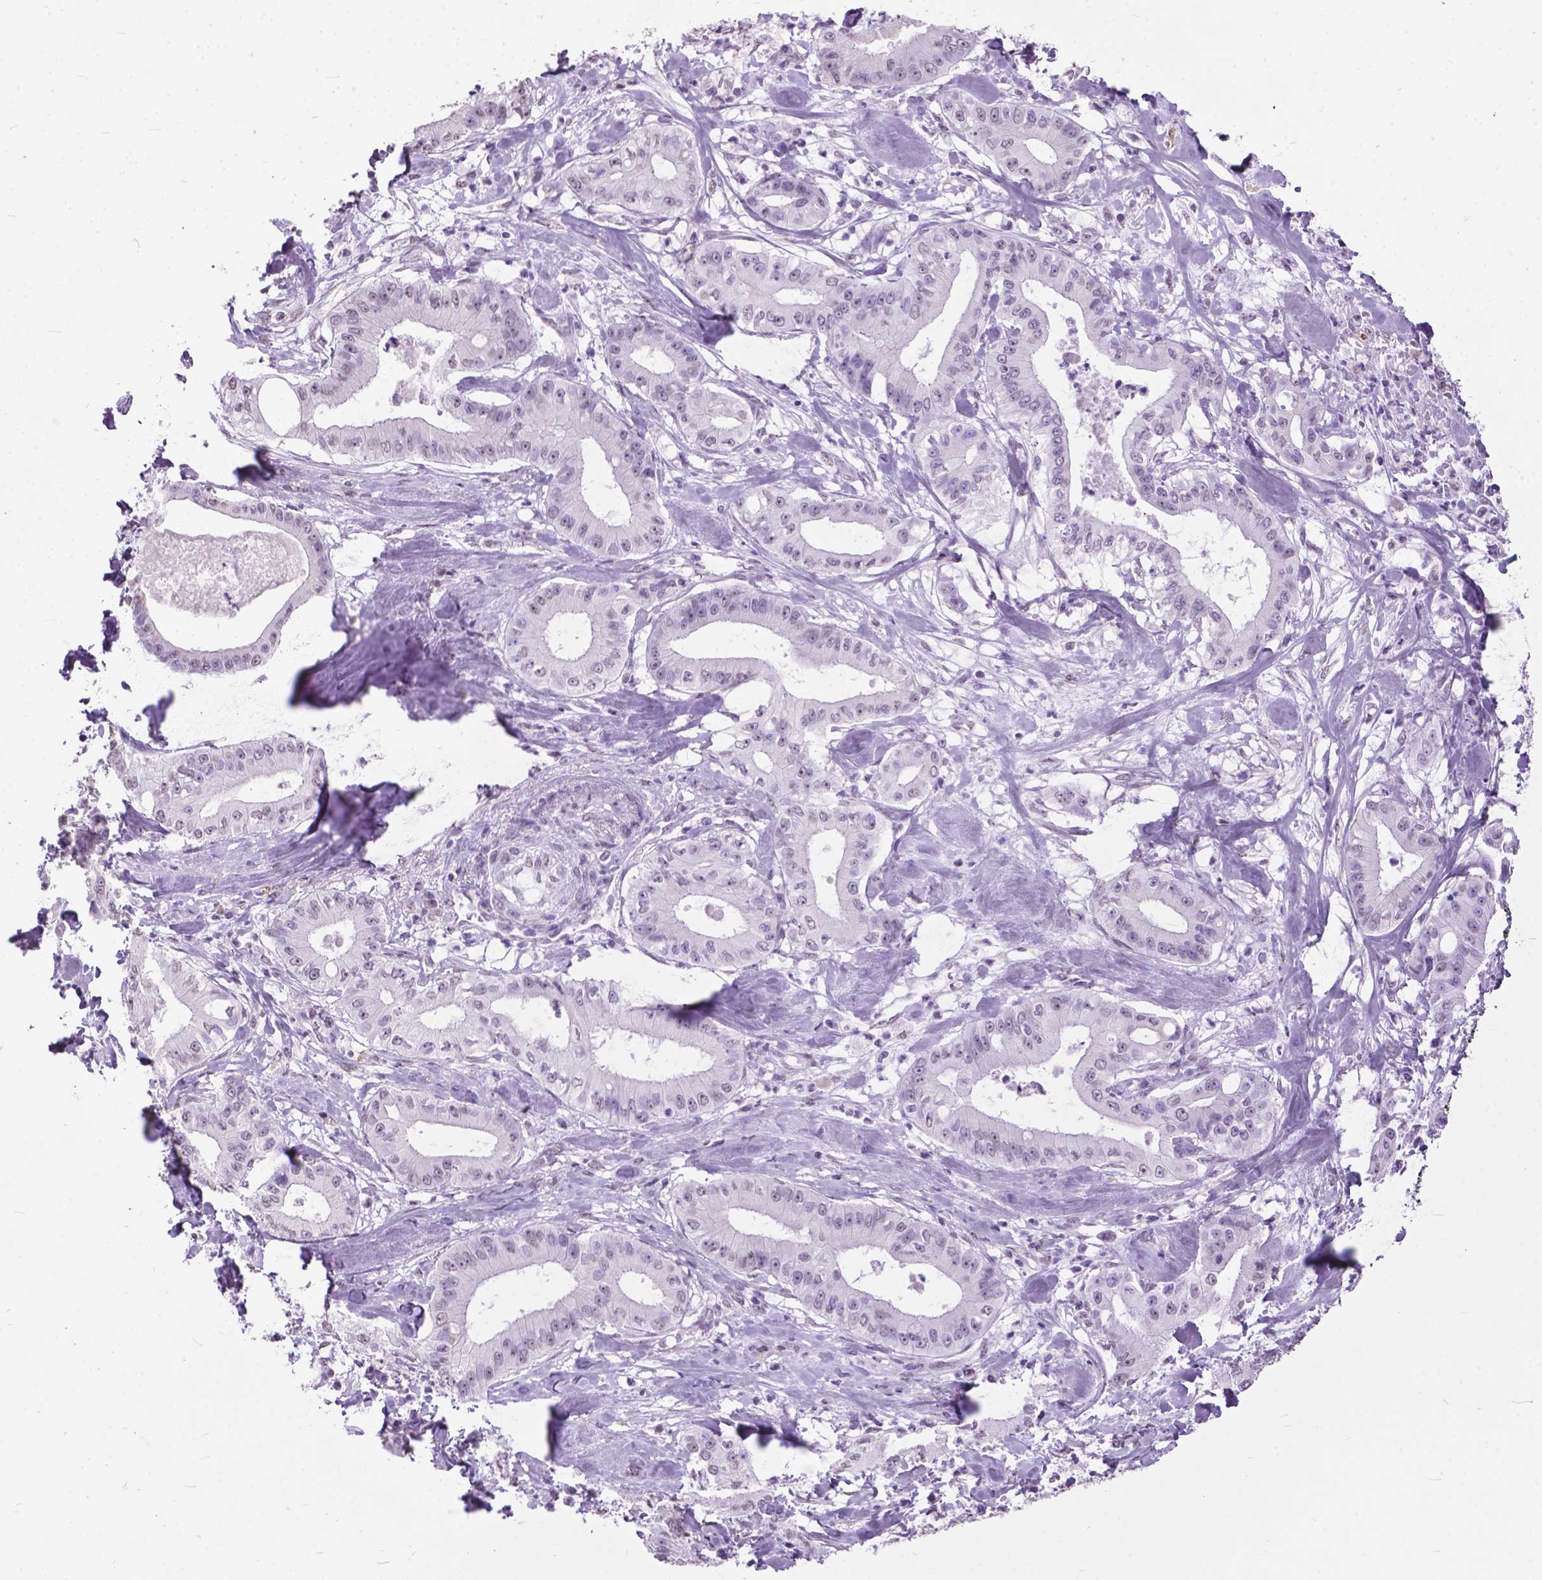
{"staining": {"intensity": "negative", "quantity": "none", "location": "none"}, "tissue": "pancreatic cancer", "cell_type": "Tumor cells", "image_type": "cancer", "snomed": [{"axis": "morphology", "description": "Adenocarcinoma, NOS"}, {"axis": "topography", "description": "Pancreas"}], "caption": "This is a photomicrograph of immunohistochemistry (IHC) staining of pancreatic cancer (adenocarcinoma), which shows no positivity in tumor cells. (Brightfield microscopy of DAB (3,3'-diaminobenzidine) immunohistochemistry at high magnification).", "gene": "MARCHF10", "patient": {"sex": "male", "age": 71}}